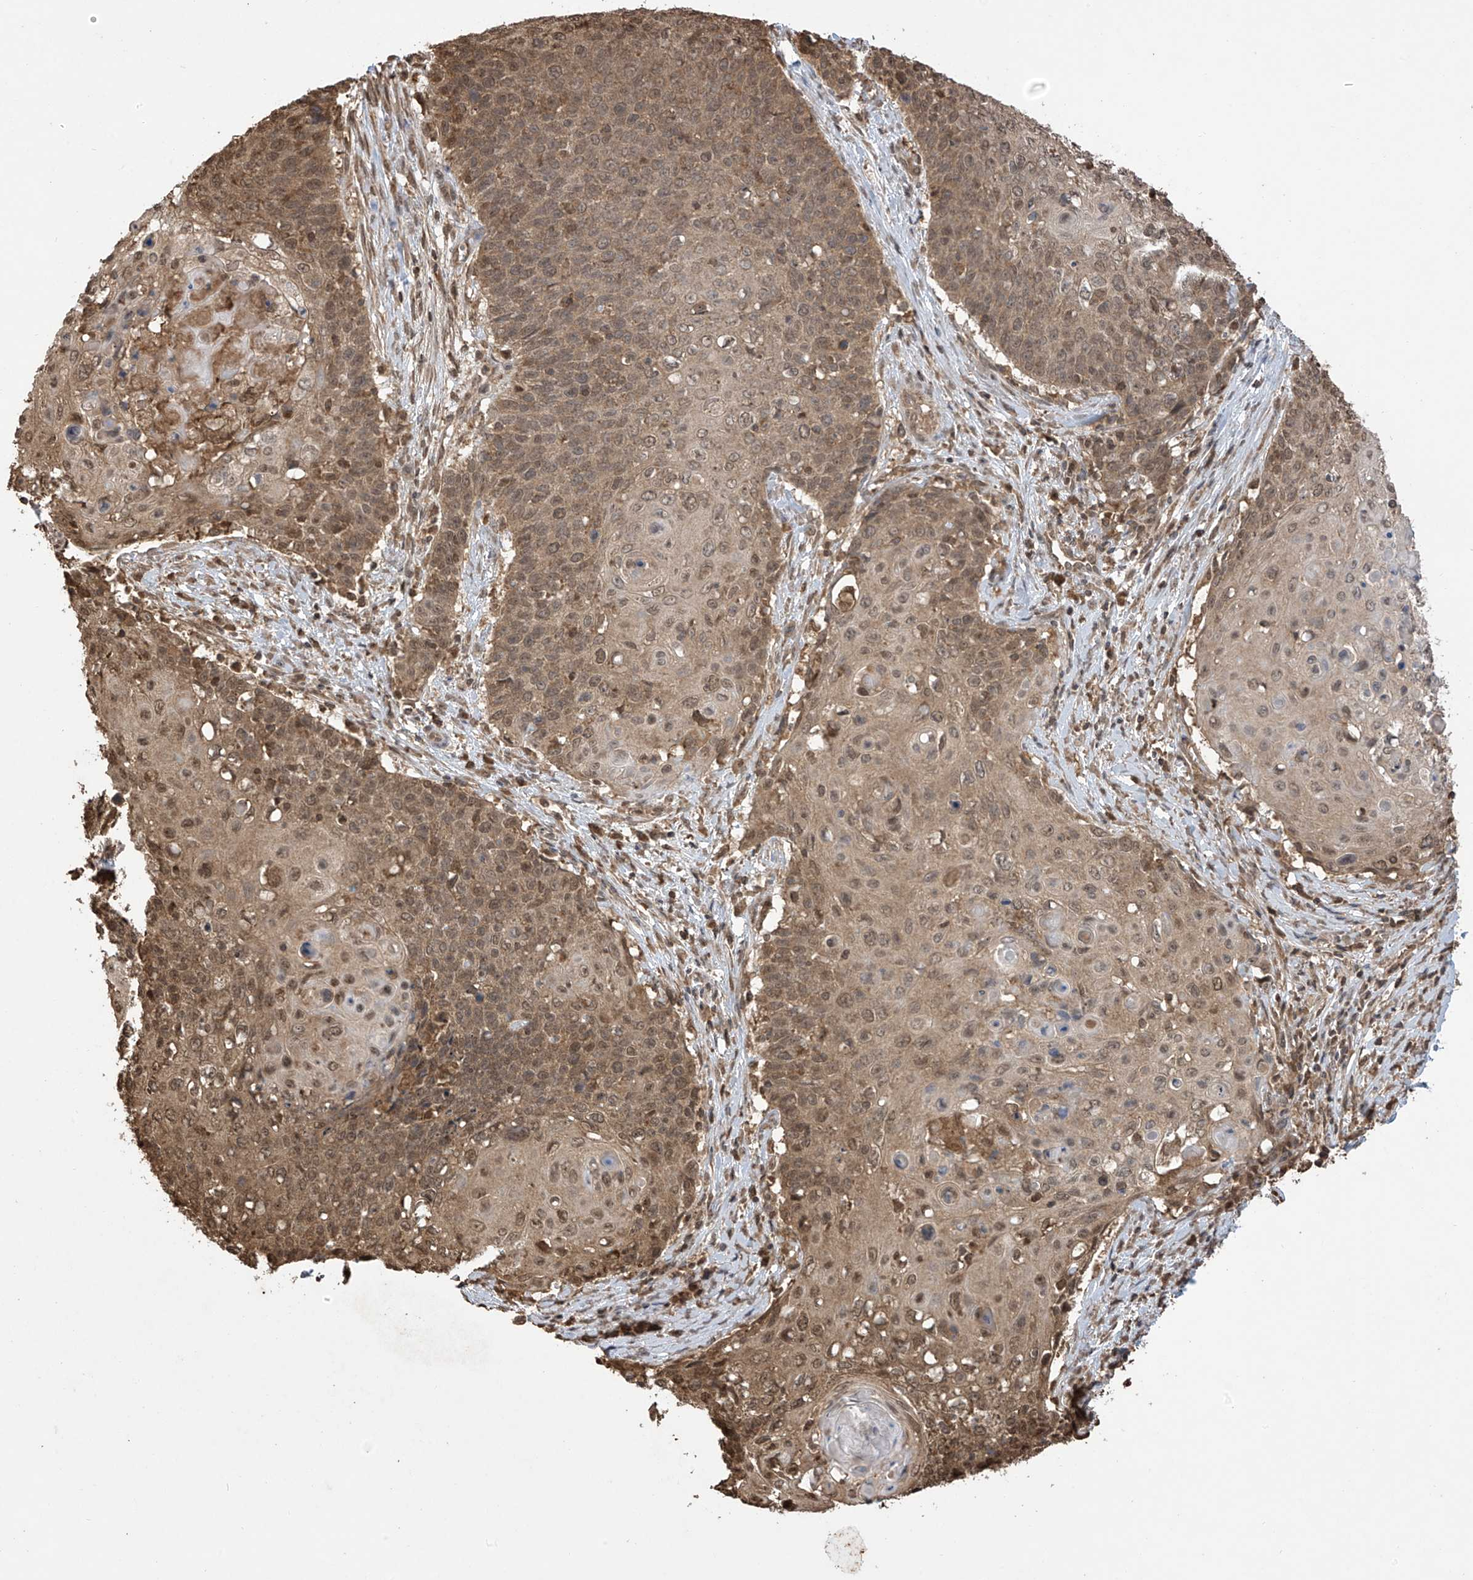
{"staining": {"intensity": "moderate", "quantity": ">75%", "location": "cytoplasmic/membranous,nuclear"}, "tissue": "cervical cancer", "cell_type": "Tumor cells", "image_type": "cancer", "snomed": [{"axis": "morphology", "description": "Squamous cell carcinoma, NOS"}, {"axis": "topography", "description": "Cervix"}], "caption": "Immunohistochemistry (IHC) staining of cervical cancer, which shows medium levels of moderate cytoplasmic/membranous and nuclear positivity in approximately >75% of tumor cells indicating moderate cytoplasmic/membranous and nuclear protein expression. The staining was performed using DAB (brown) for protein detection and nuclei were counterstained in hematoxylin (blue).", "gene": "PNPT1", "patient": {"sex": "female", "age": 39}}